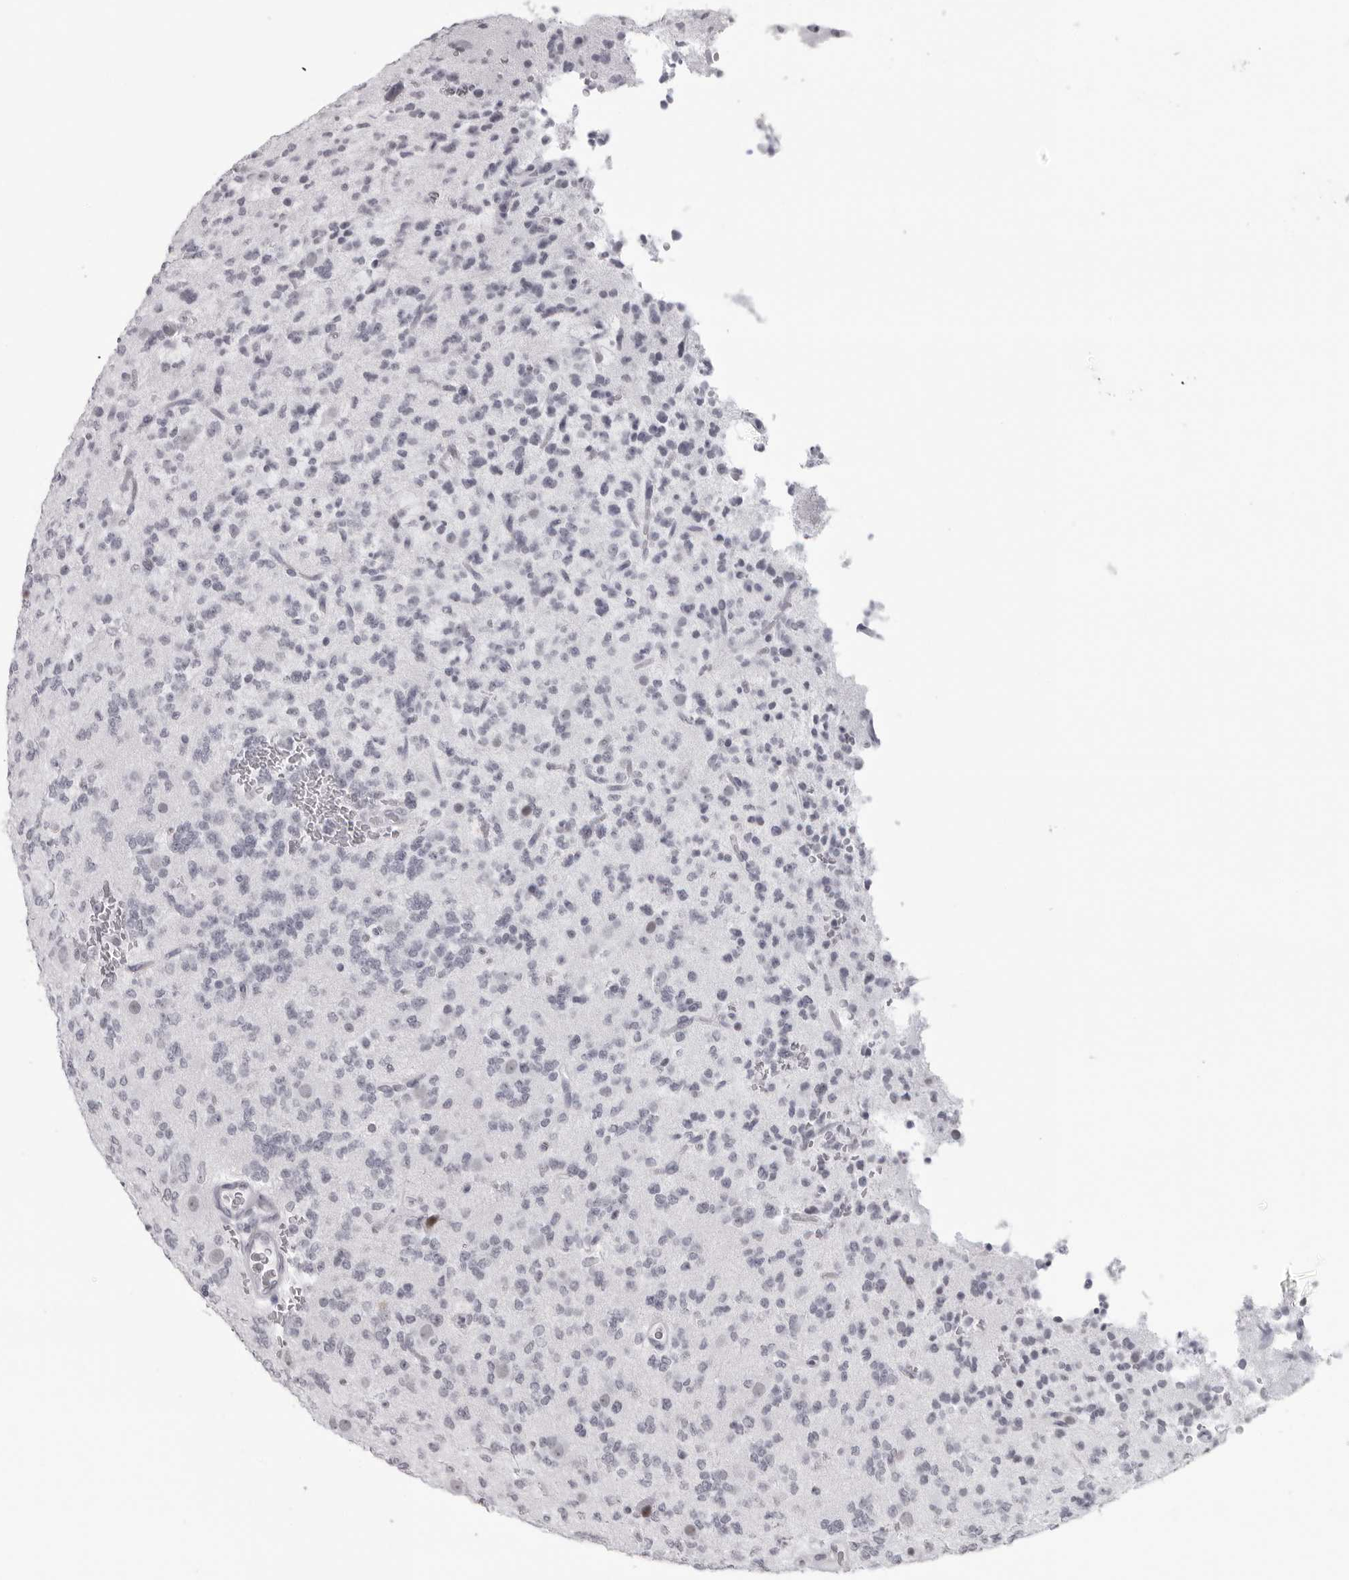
{"staining": {"intensity": "negative", "quantity": "none", "location": "none"}, "tissue": "glioma", "cell_type": "Tumor cells", "image_type": "cancer", "snomed": [{"axis": "morphology", "description": "Glioma, malignant, Low grade"}, {"axis": "topography", "description": "Brain"}], "caption": "An immunohistochemistry image of malignant glioma (low-grade) is shown. There is no staining in tumor cells of malignant glioma (low-grade).", "gene": "ESPN", "patient": {"sex": "male", "age": 38}}